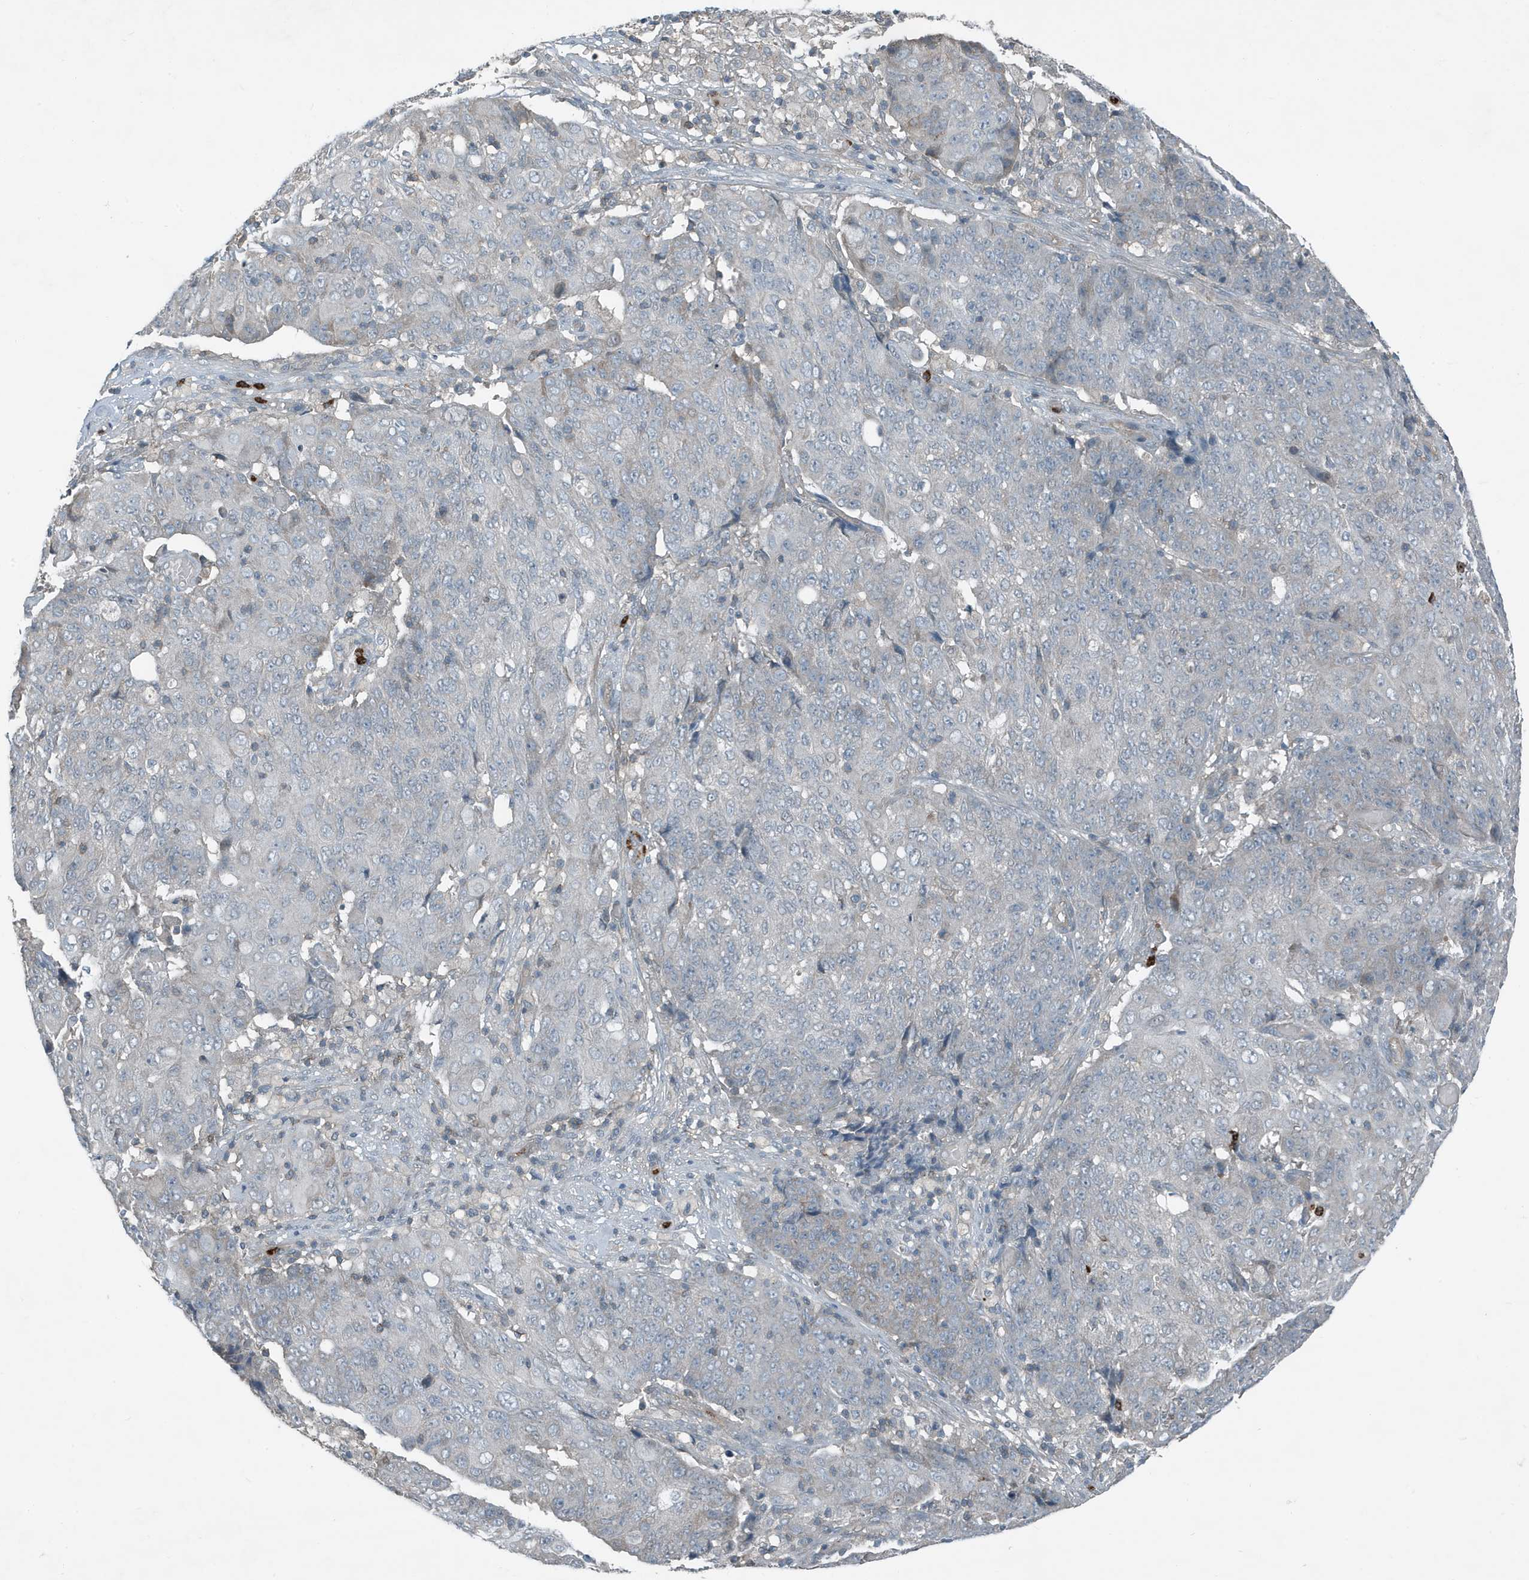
{"staining": {"intensity": "negative", "quantity": "none", "location": "none"}, "tissue": "ovarian cancer", "cell_type": "Tumor cells", "image_type": "cancer", "snomed": [{"axis": "morphology", "description": "Carcinoma, endometroid"}, {"axis": "topography", "description": "Ovary"}], "caption": "A high-resolution micrograph shows immunohistochemistry staining of ovarian endometroid carcinoma, which exhibits no significant expression in tumor cells. The staining was performed using DAB (3,3'-diaminobenzidine) to visualize the protein expression in brown, while the nuclei were stained in blue with hematoxylin (Magnification: 20x).", "gene": "DAPP1", "patient": {"sex": "female", "age": 42}}